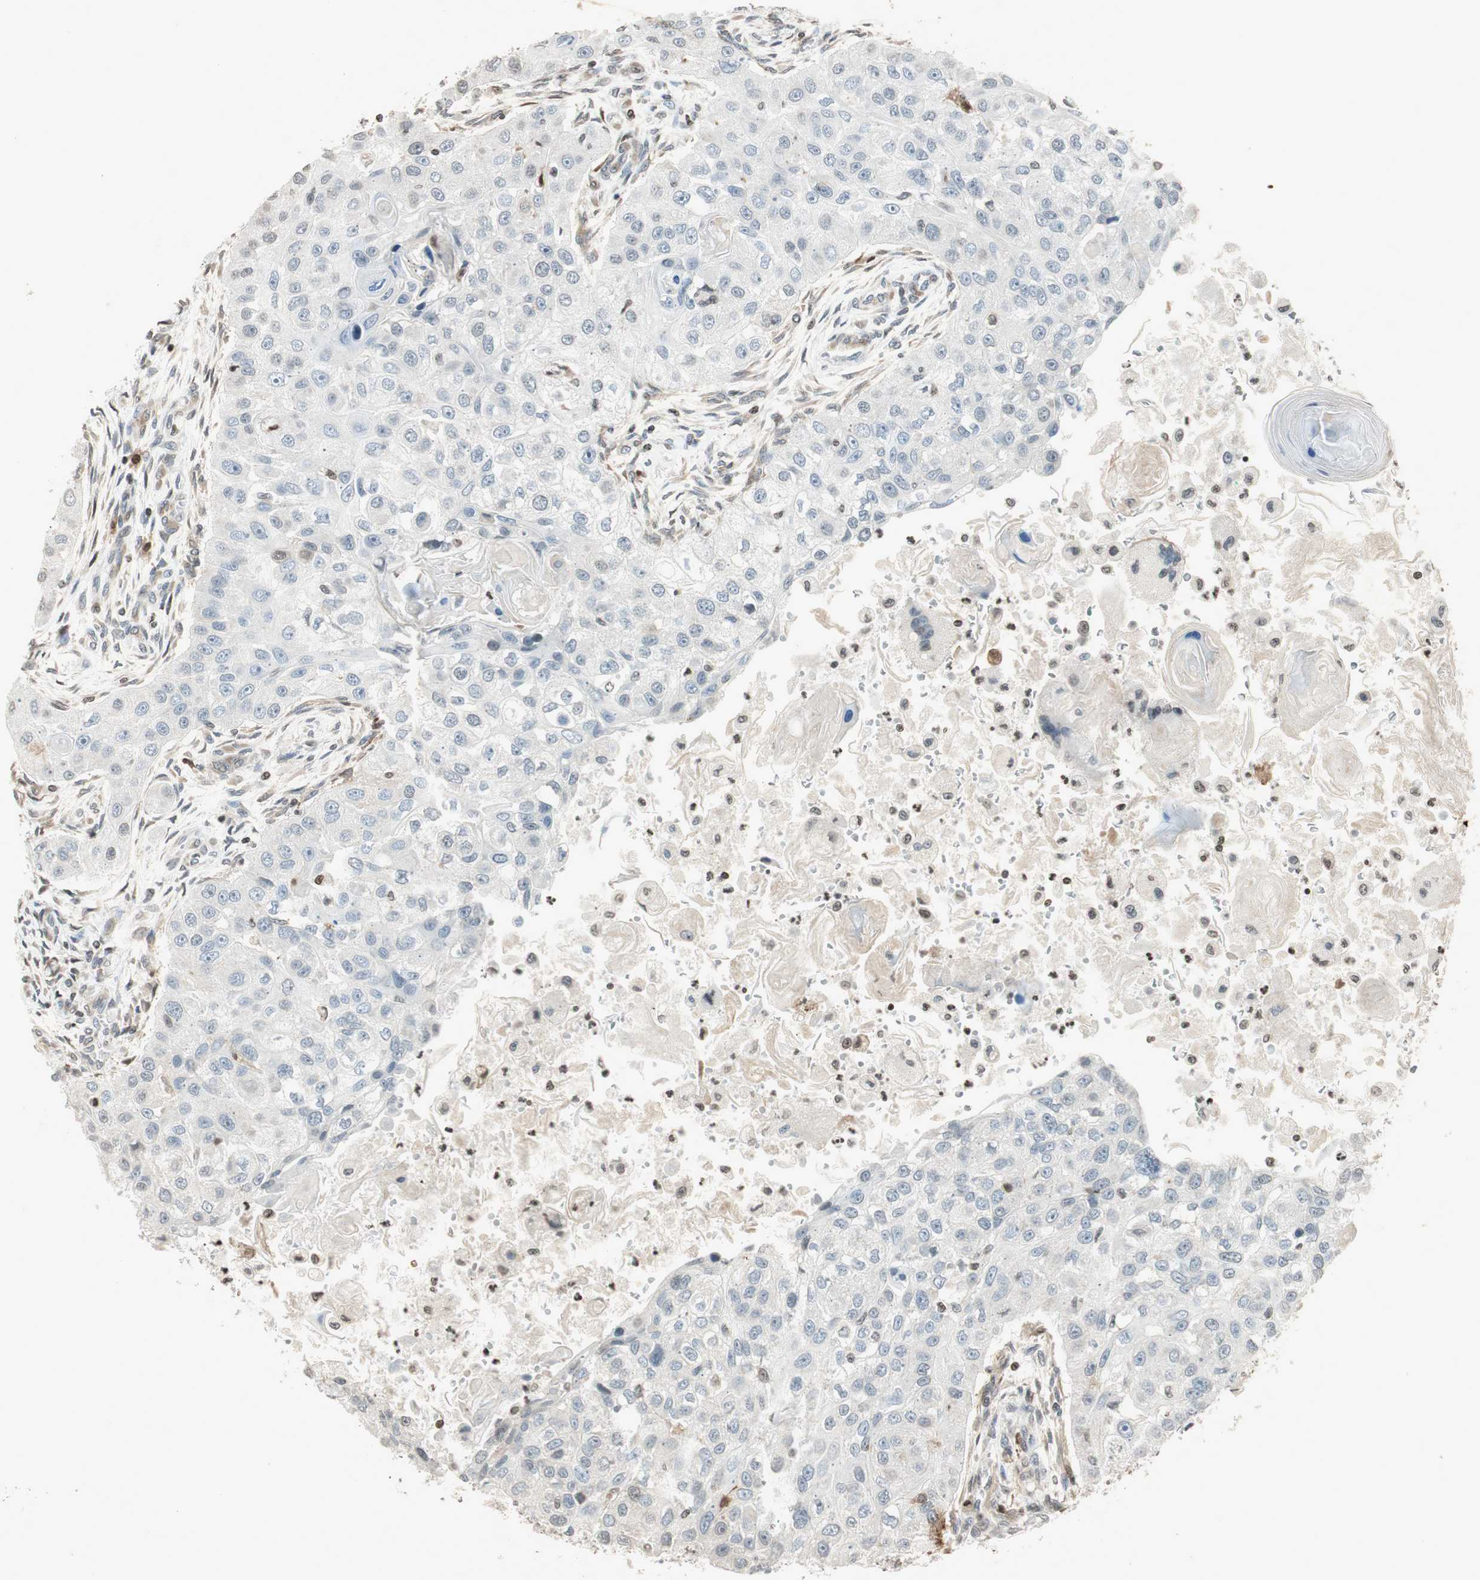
{"staining": {"intensity": "negative", "quantity": "none", "location": "none"}, "tissue": "head and neck cancer", "cell_type": "Tumor cells", "image_type": "cancer", "snomed": [{"axis": "morphology", "description": "Normal tissue, NOS"}, {"axis": "morphology", "description": "Squamous cell carcinoma, NOS"}, {"axis": "topography", "description": "Skeletal muscle"}, {"axis": "topography", "description": "Head-Neck"}], "caption": "DAB immunohistochemical staining of squamous cell carcinoma (head and neck) shows no significant staining in tumor cells.", "gene": "PRKG1", "patient": {"sex": "male", "age": 51}}